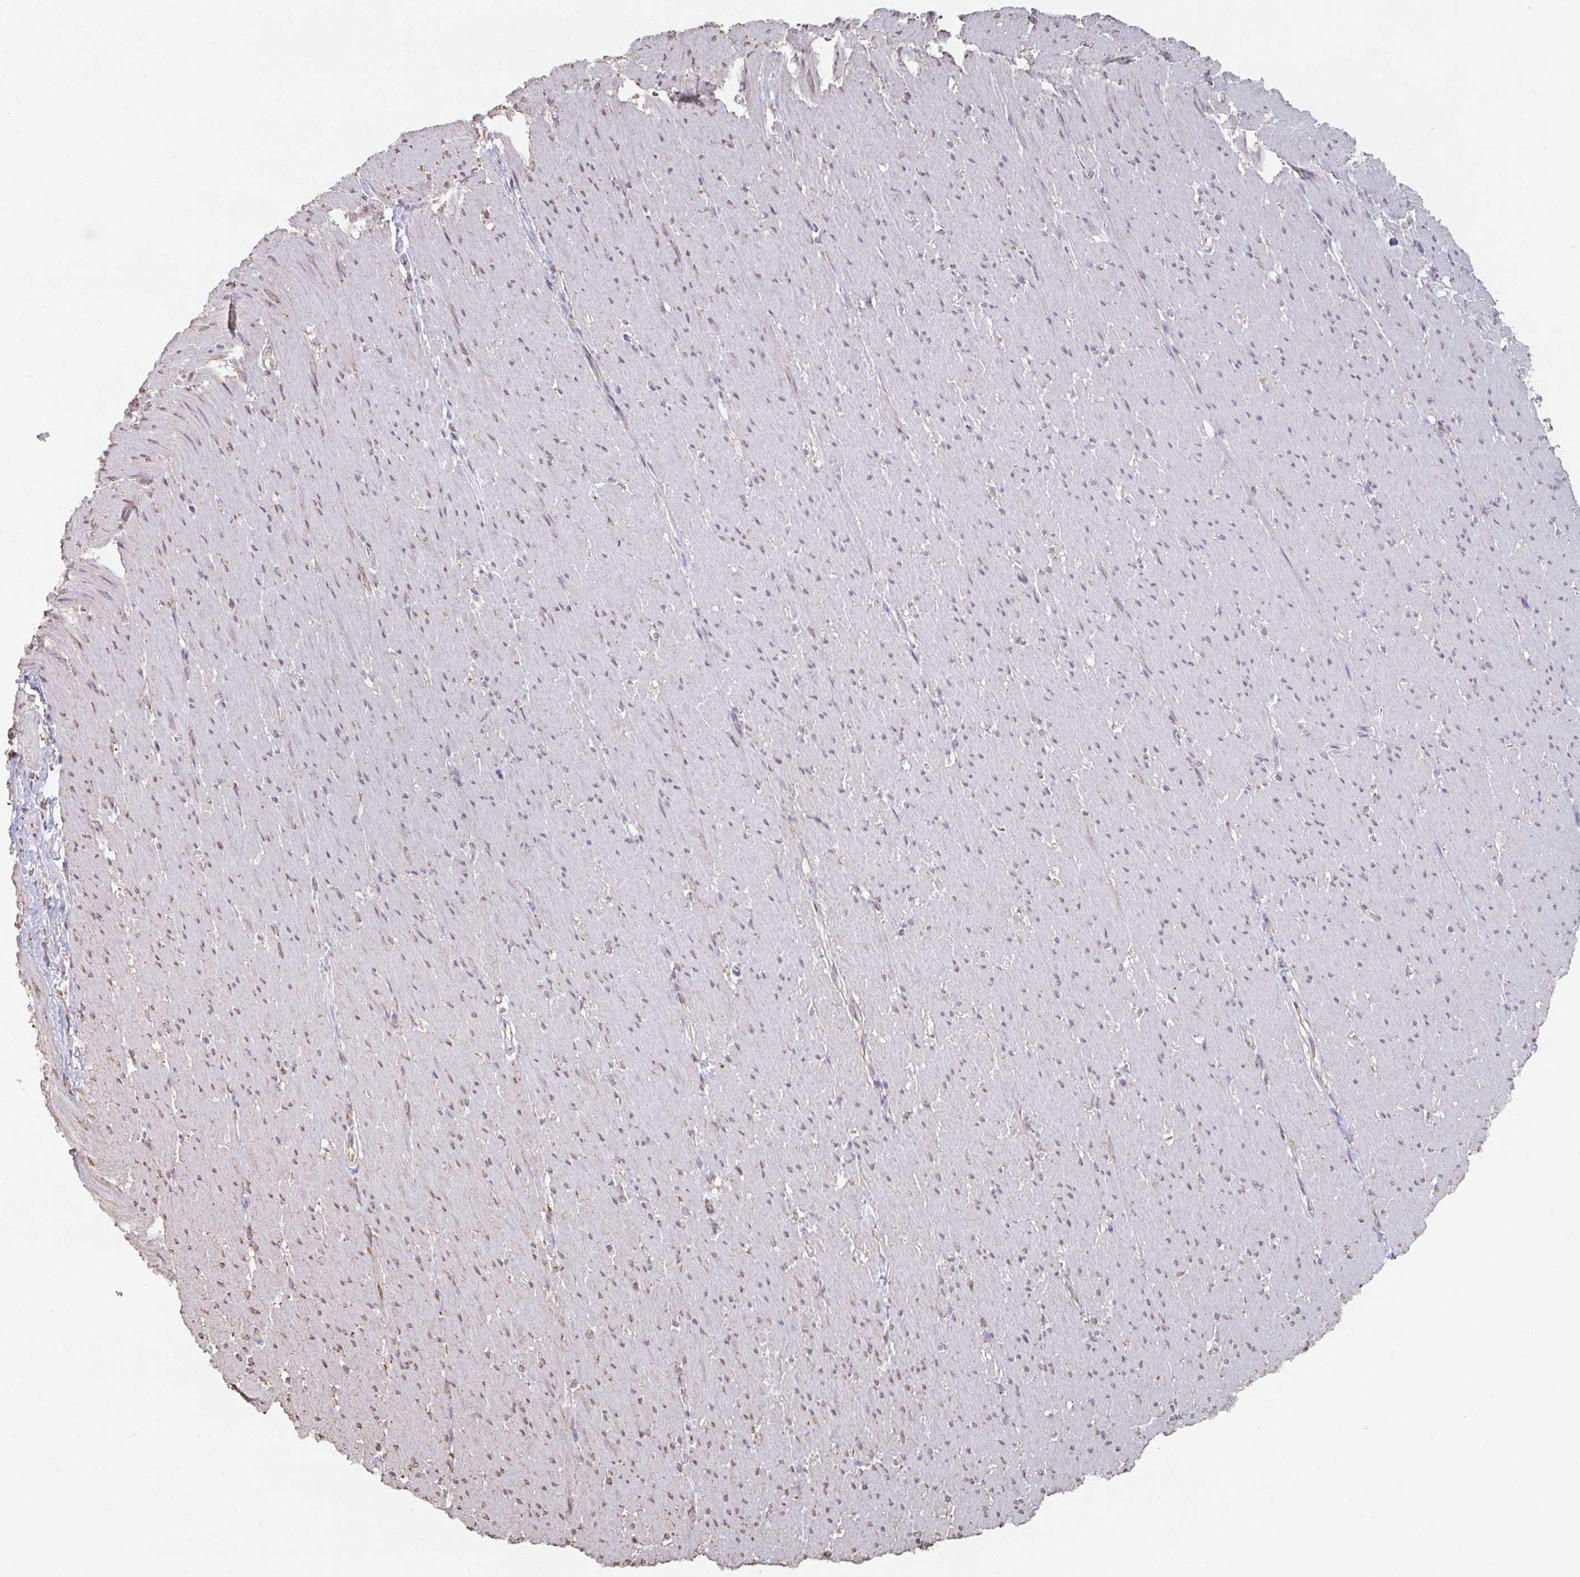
{"staining": {"intensity": "moderate", "quantity": "<25%", "location": "cytoplasmic/membranous"}, "tissue": "smooth muscle", "cell_type": "Smooth muscle cells", "image_type": "normal", "snomed": [{"axis": "morphology", "description": "Normal tissue, NOS"}, {"axis": "topography", "description": "Smooth muscle"}, {"axis": "topography", "description": "Rectum"}], "caption": "Immunohistochemical staining of normal human smooth muscle exhibits <25% levels of moderate cytoplasmic/membranous protein positivity in about <25% of smooth muscle cells.", "gene": "RAB5IF", "patient": {"sex": "male", "age": 53}}